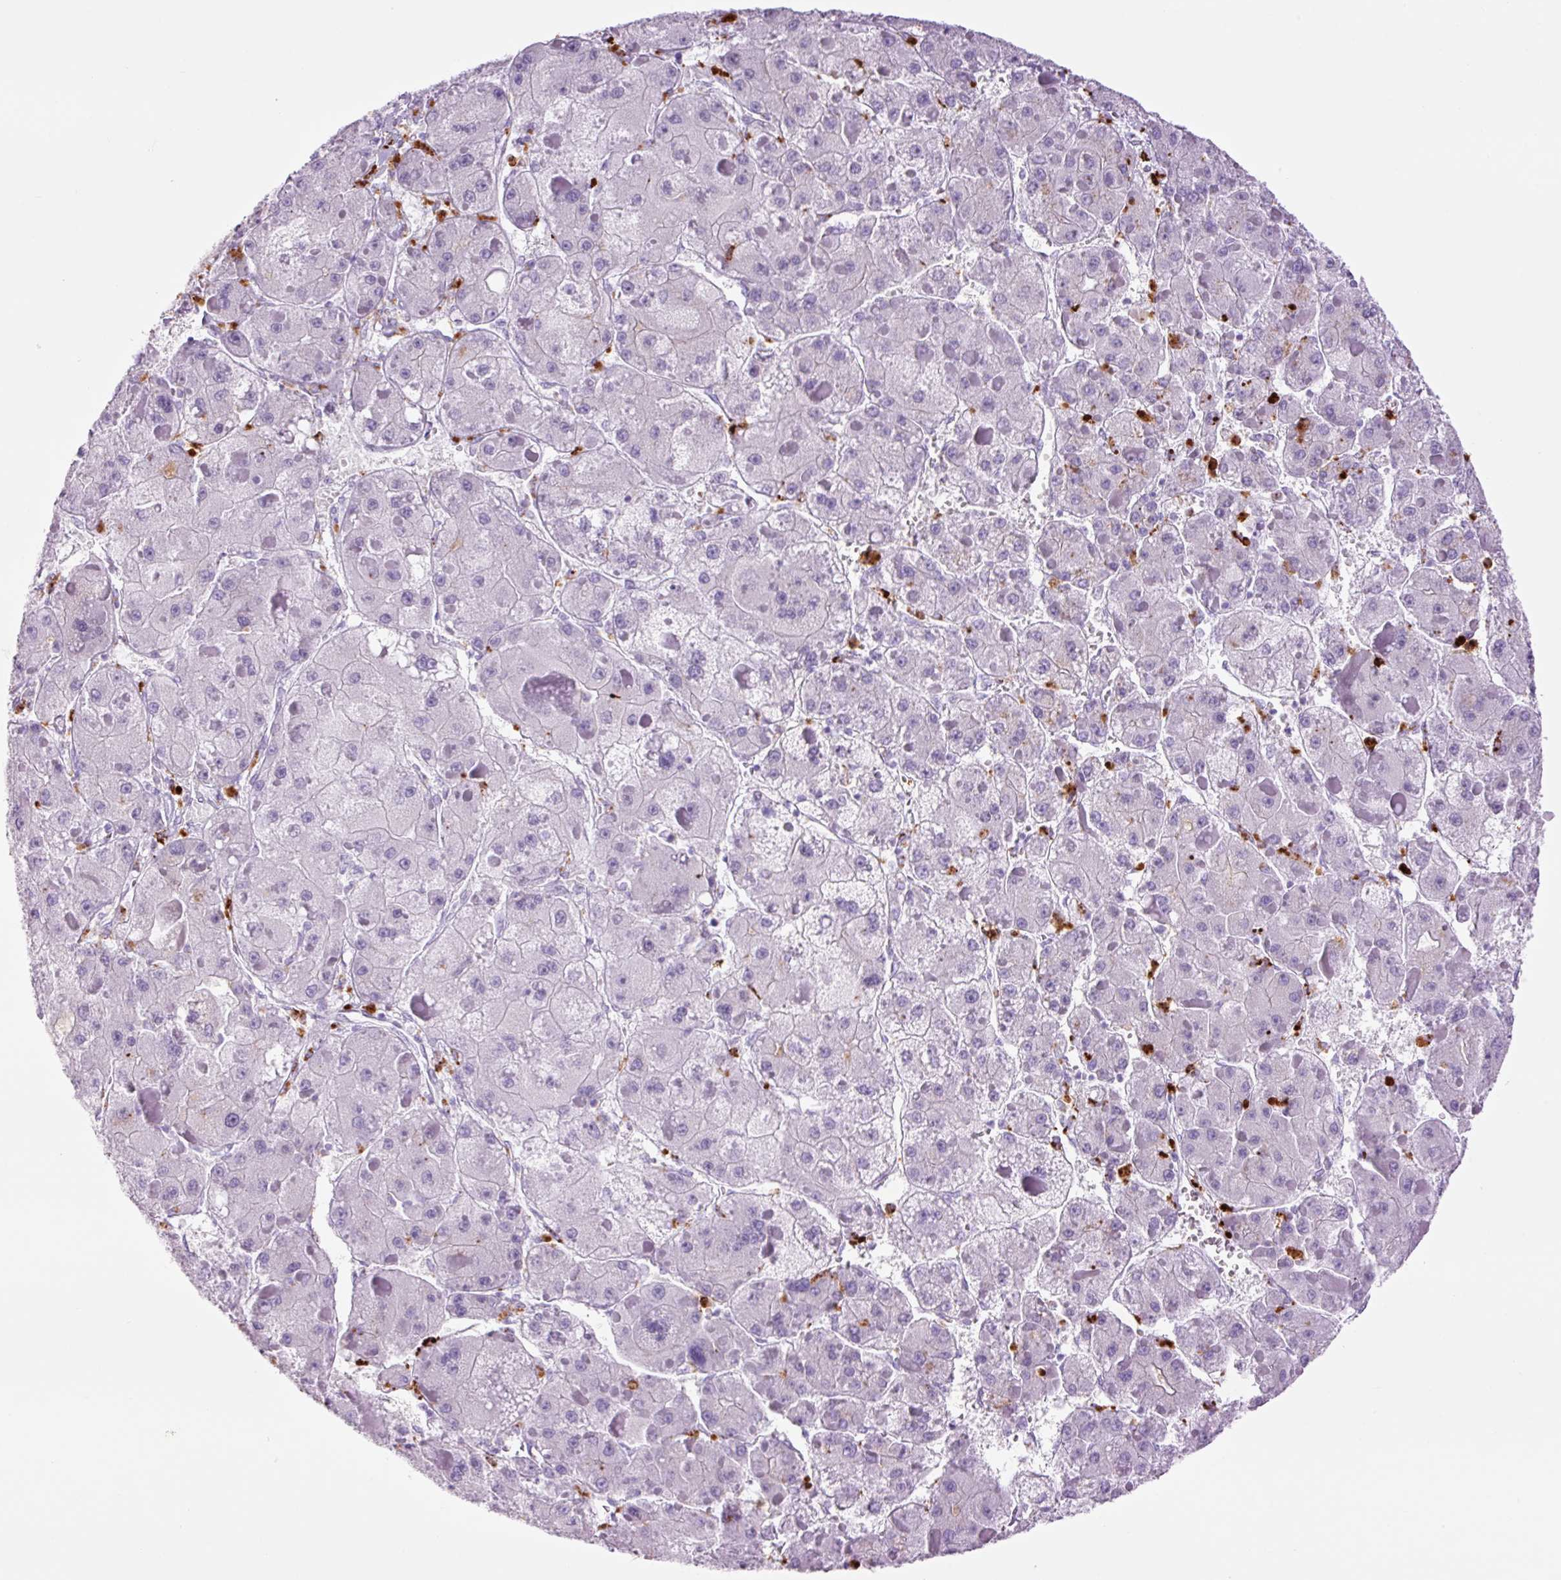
{"staining": {"intensity": "negative", "quantity": "none", "location": "none"}, "tissue": "liver cancer", "cell_type": "Tumor cells", "image_type": "cancer", "snomed": [{"axis": "morphology", "description": "Carcinoma, Hepatocellular, NOS"}, {"axis": "topography", "description": "Liver"}], "caption": "Immunohistochemistry (IHC) photomicrograph of human hepatocellular carcinoma (liver) stained for a protein (brown), which exhibits no staining in tumor cells. (DAB immunohistochemistry (IHC) visualized using brightfield microscopy, high magnification).", "gene": "LYZ", "patient": {"sex": "female", "age": 73}}